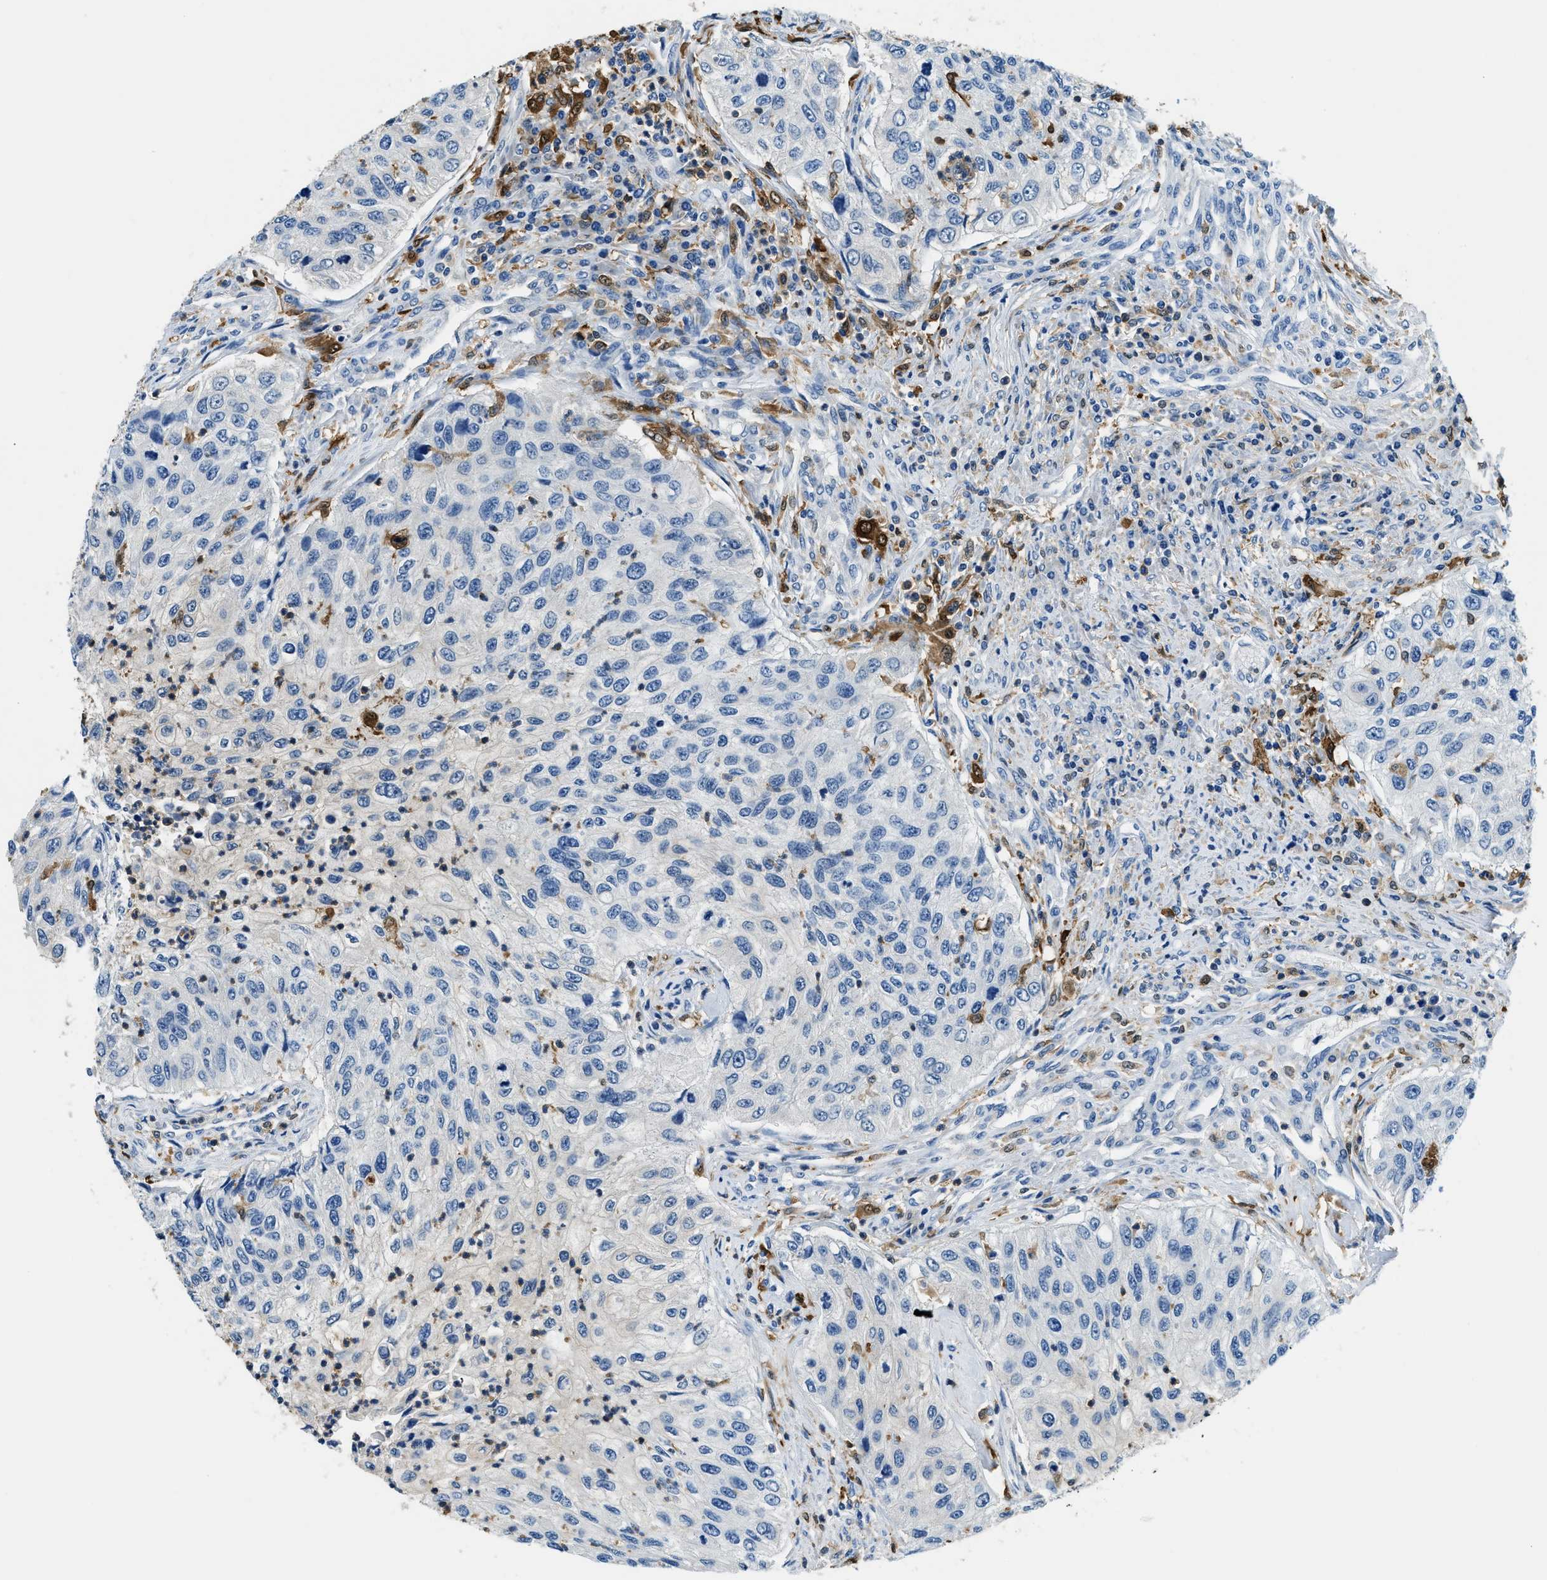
{"staining": {"intensity": "negative", "quantity": "none", "location": "none"}, "tissue": "urothelial cancer", "cell_type": "Tumor cells", "image_type": "cancer", "snomed": [{"axis": "morphology", "description": "Urothelial carcinoma, High grade"}, {"axis": "topography", "description": "Urinary bladder"}], "caption": "Immunohistochemical staining of human high-grade urothelial carcinoma exhibits no significant expression in tumor cells.", "gene": "CAPG", "patient": {"sex": "female", "age": 60}}